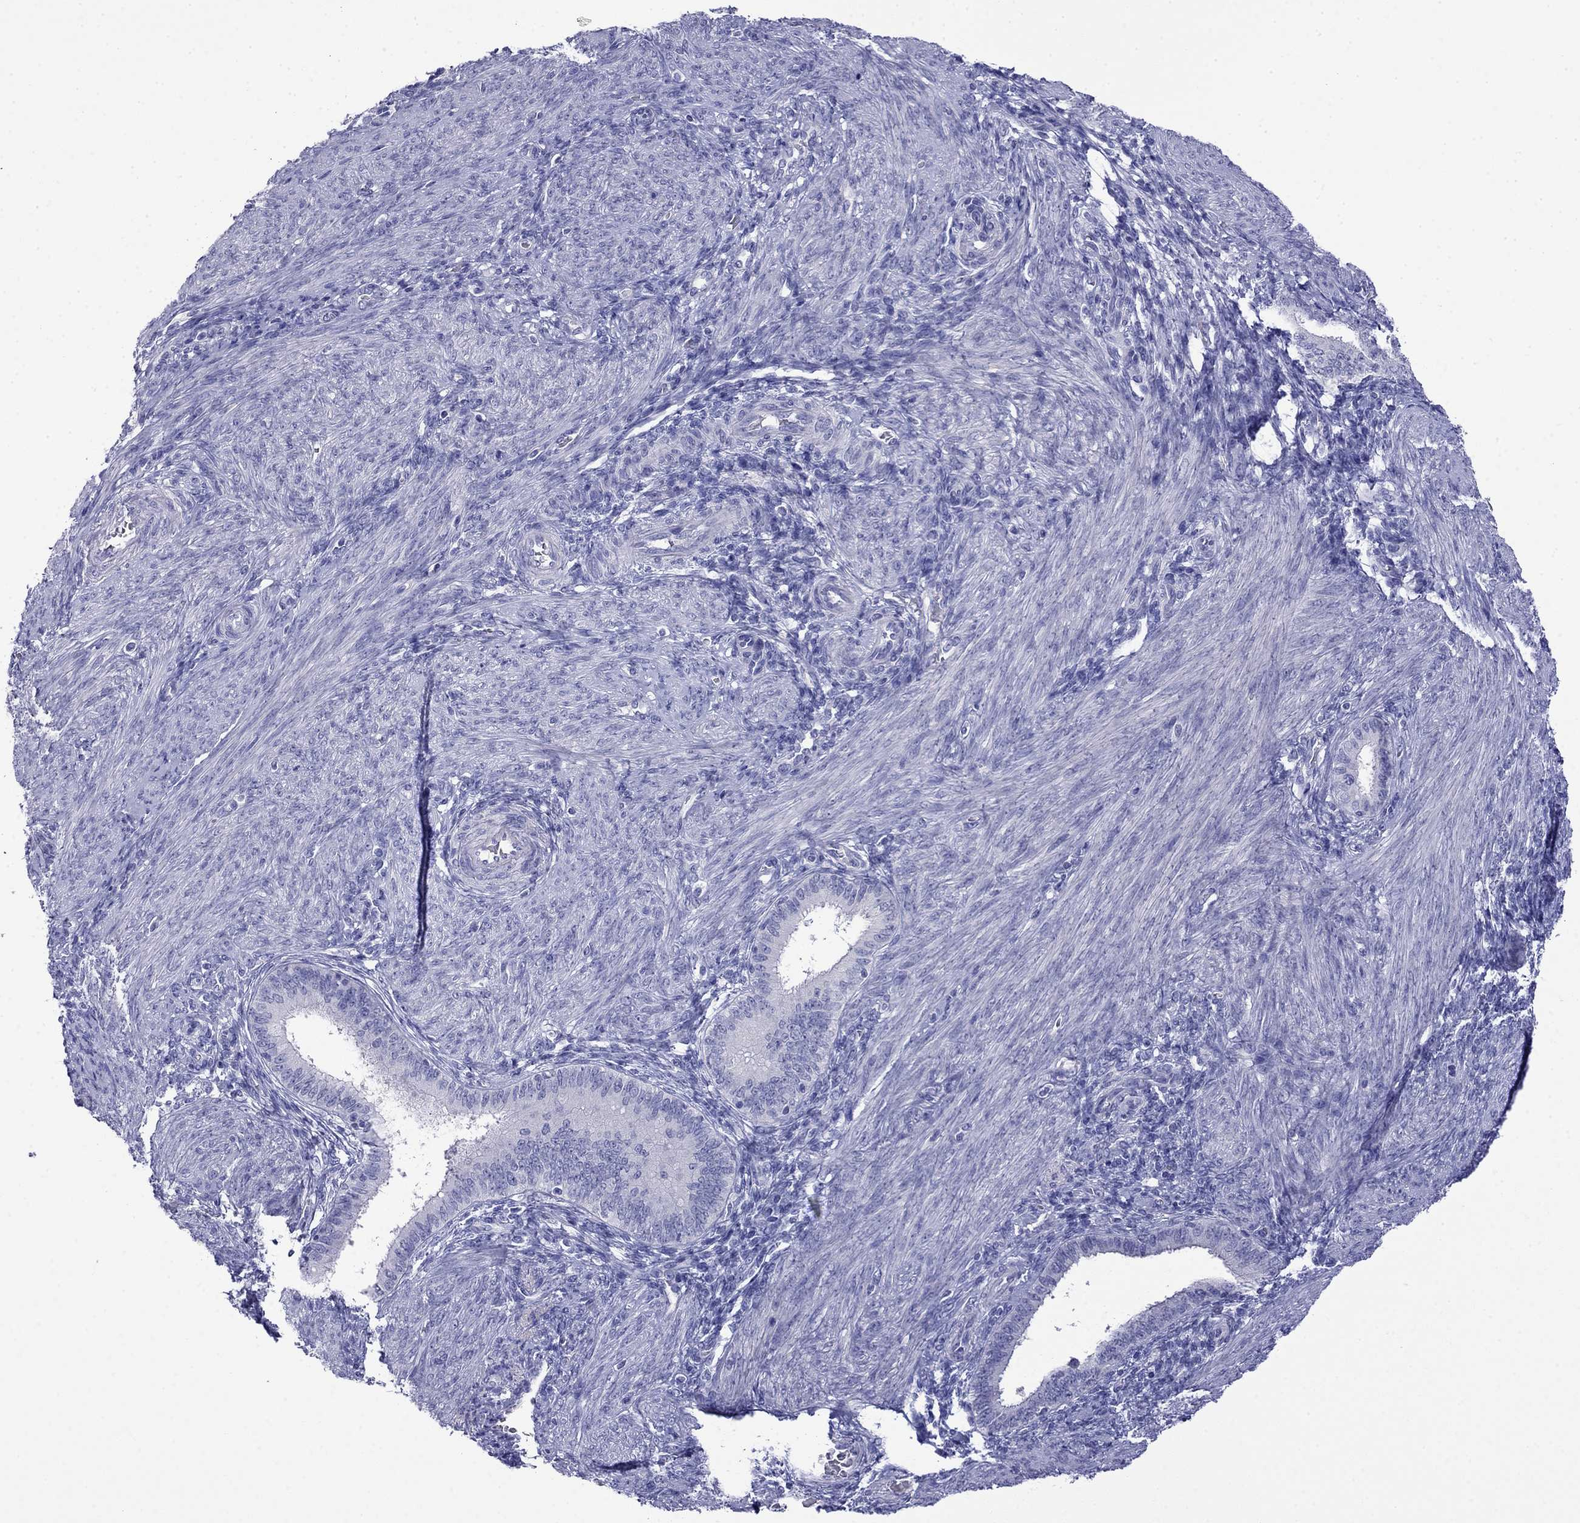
{"staining": {"intensity": "negative", "quantity": "none", "location": "none"}, "tissue": "endometrium", "cell_type": "Cells in endometrial stroma", "image_type": "normal", "snomed": [{"axis": "morphology", "description": "Normal tissue, NOS"}, {"axis": "topography", "description": "Endometrium"}], "caption": "Immunohistochemistry (IHC) image of normal endometrium: human endometrium stained with DAB (3,3'-diaminobenzidine) exhibits no significant protein positivity in cells in endometrial stroma.", "gene": "MYO15A", "patient": {"sex": "female", "age": 39}}